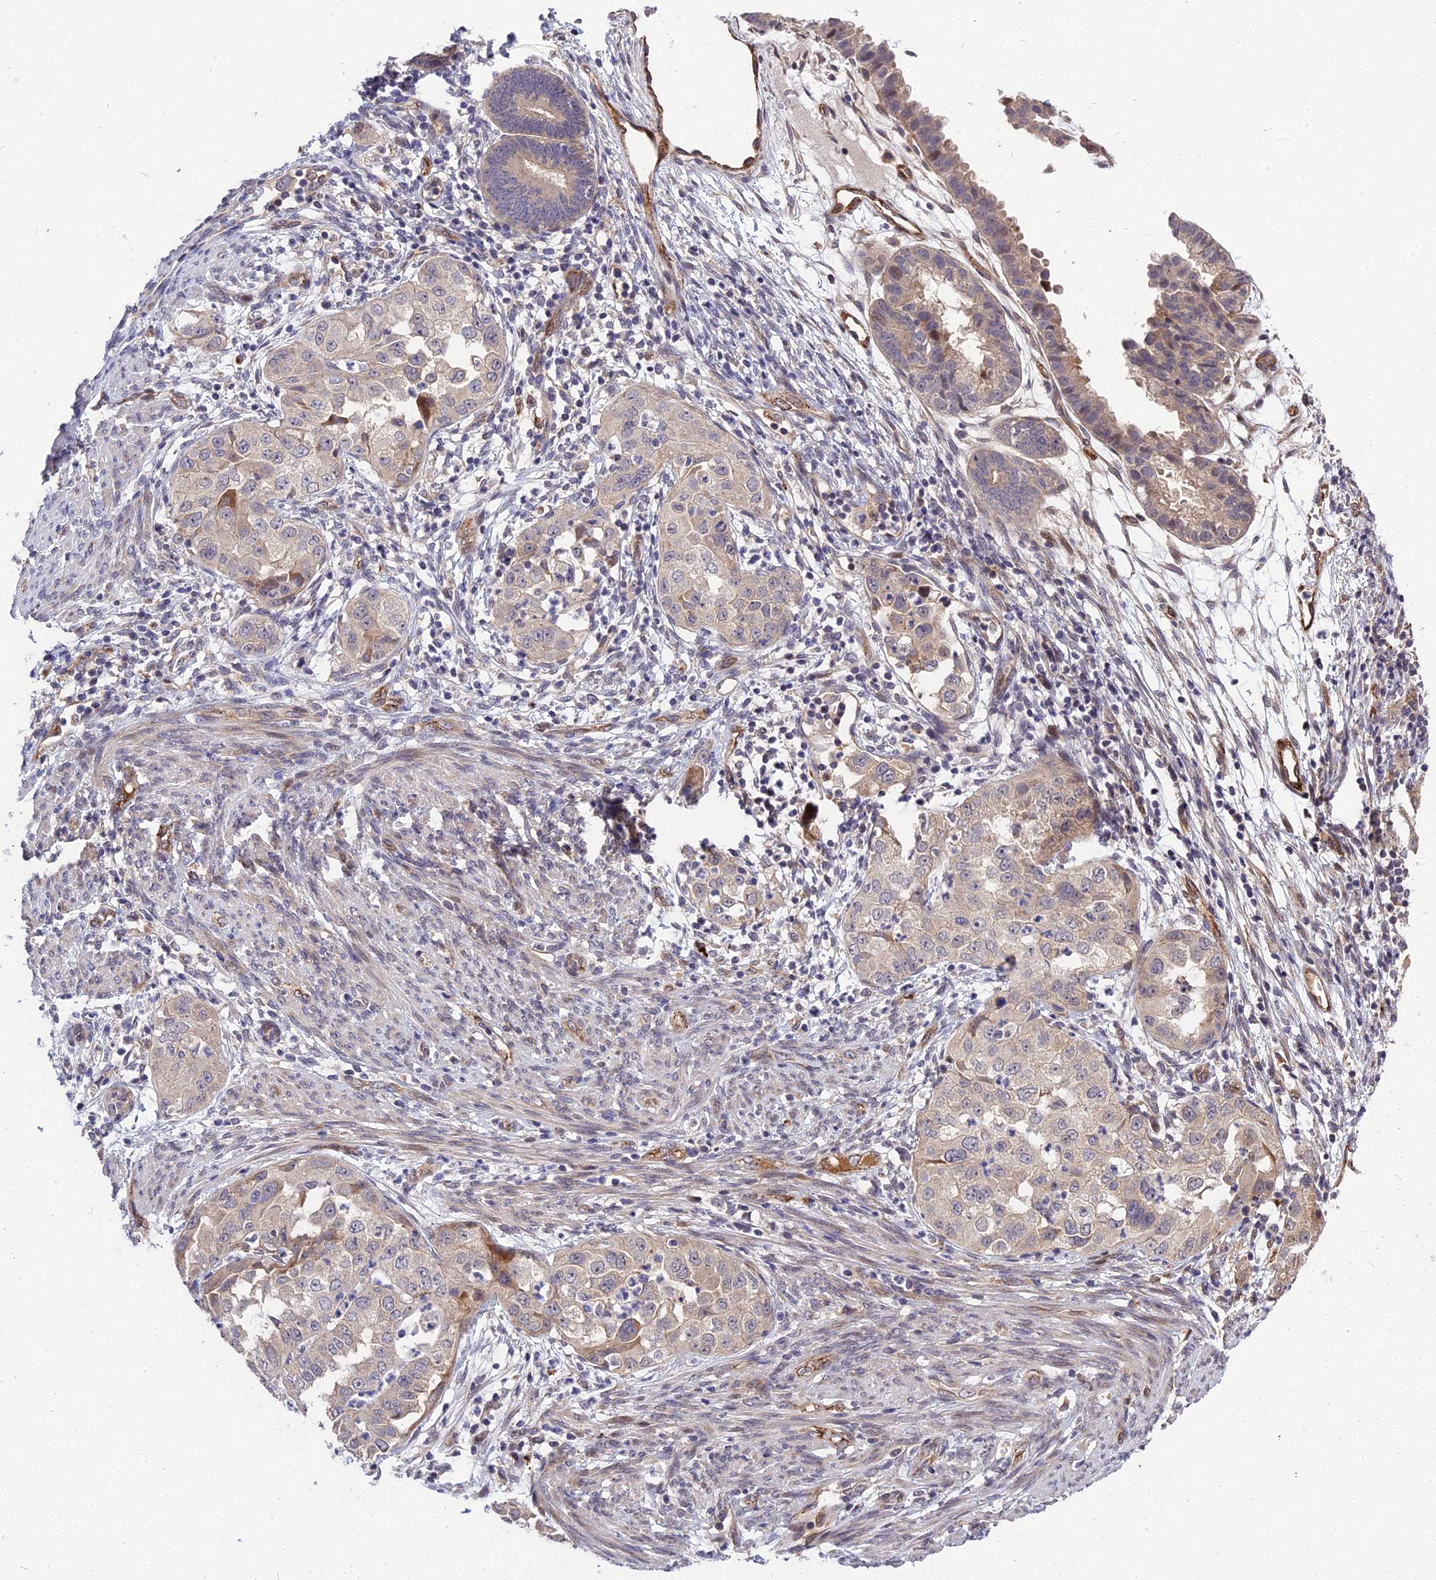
{"staining": {"intensity": "weak", "quantity": "<25%", "location": "cytoplasmic/membranous"}, "tissue": "endometrial cancer", "cell_type": "Tumor cells", "image_type": "cancer", "snomed": [{"axis": "morphology", "description": "Adenocarcinoma, NOS"}, {"axis": "topography", "description": "Endometrium"}], "caption": "Photomicrograph shows no significant protein expression in tumor cells of endometrial cancer. (DAB IHC, high magnification).", "gene": "MFSD2A", "patient": {"sex": "female", "age": 85}}